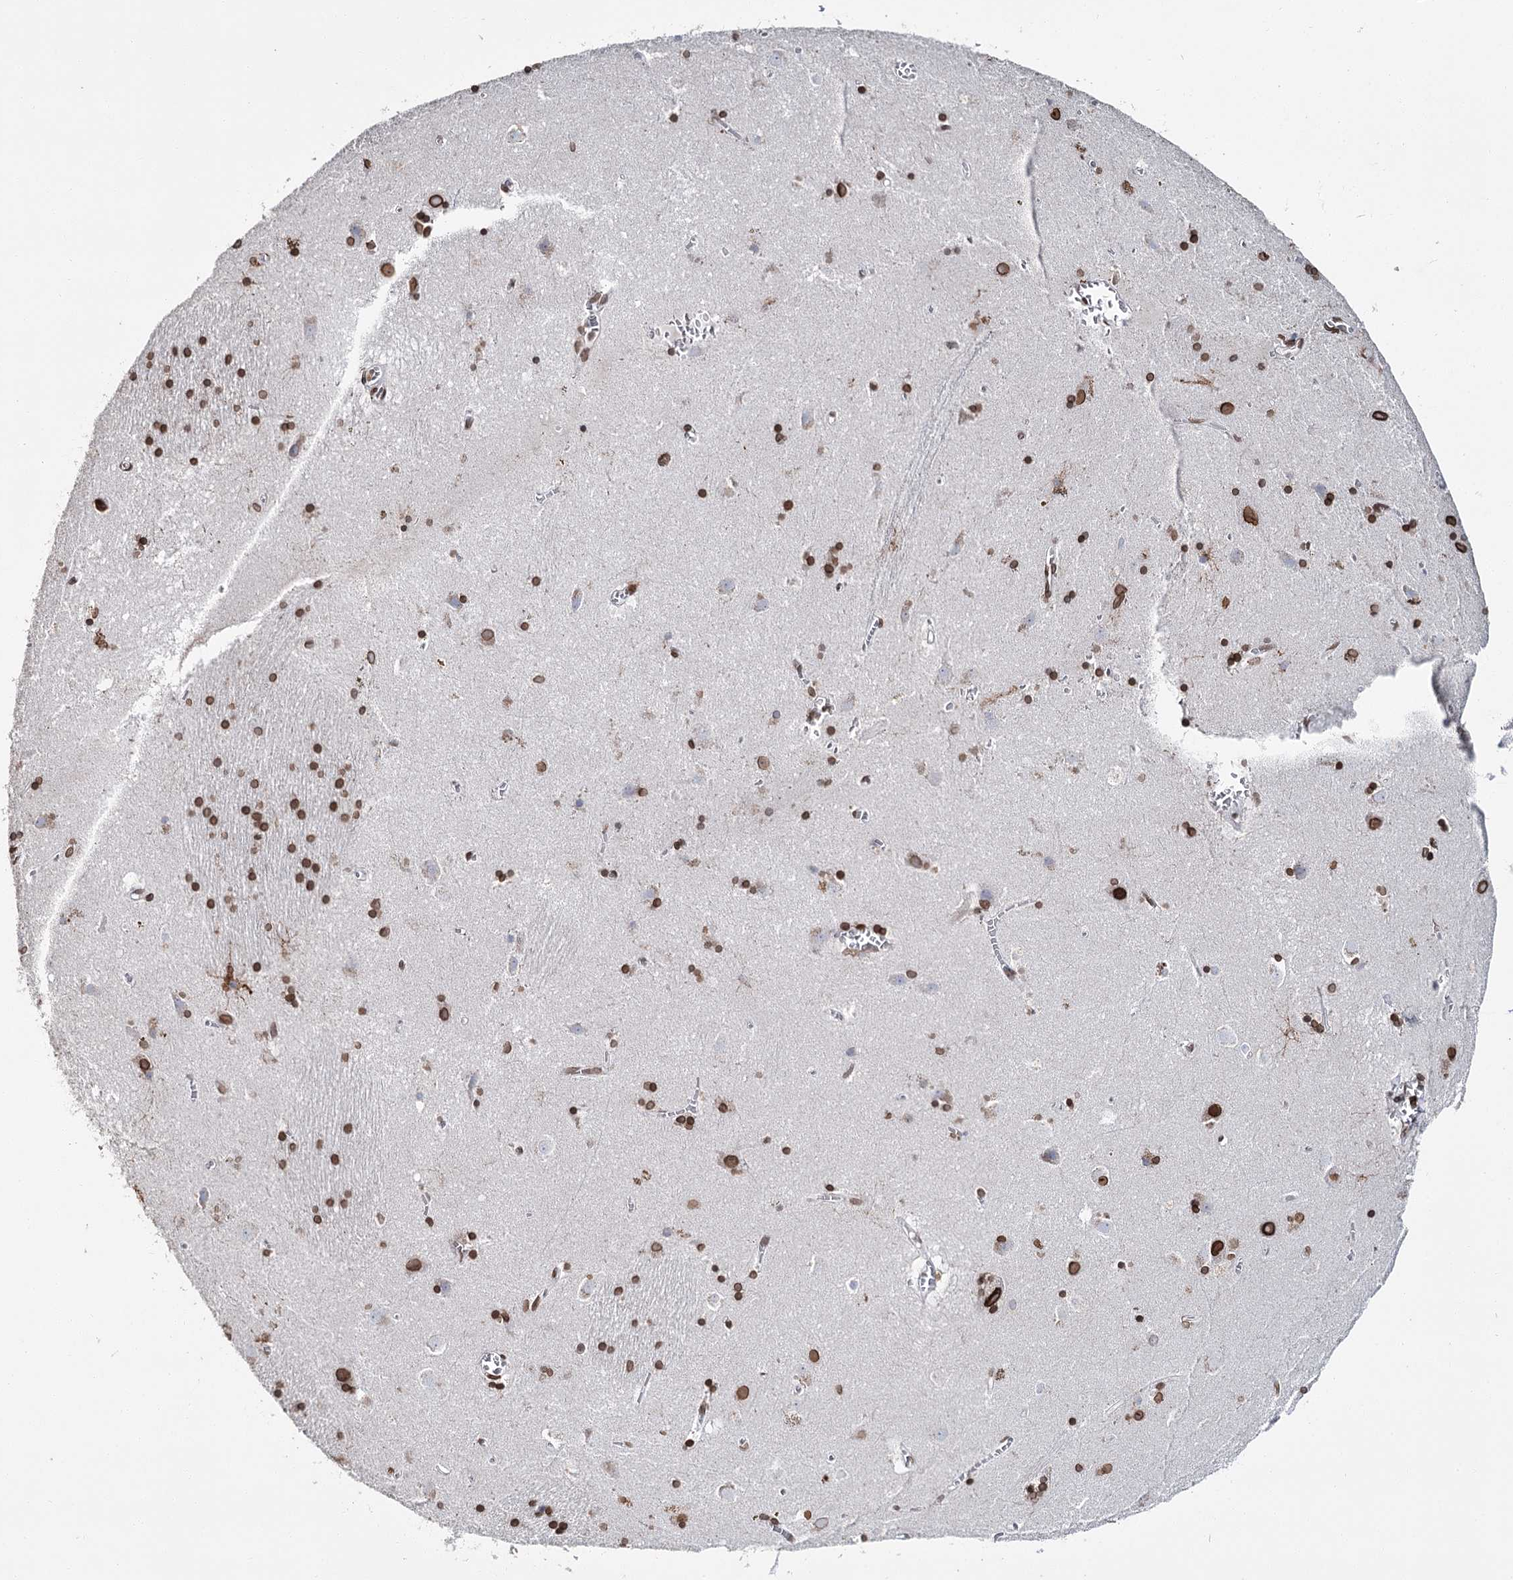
{"staining": {"intensity": "moderate", "quantity": "25%-75%", "location": "nuclear"}, "tissue": "caudate", "cell_type": "Glial cells", "image_type": "normal", "snomed": [{"axis": "morphology", "description": "Normal tissue, NOS"}, {"axis": "topography", "description": "Lateral ventricle wall"}], "caption": "The image shows immunohistochemical staining of benign caudate. There is moderate nuclear positivity is present in about 25%-75% of glial cells.", "gene": "KIAA0930", "patient": {"sex": "male", "age": 70}}